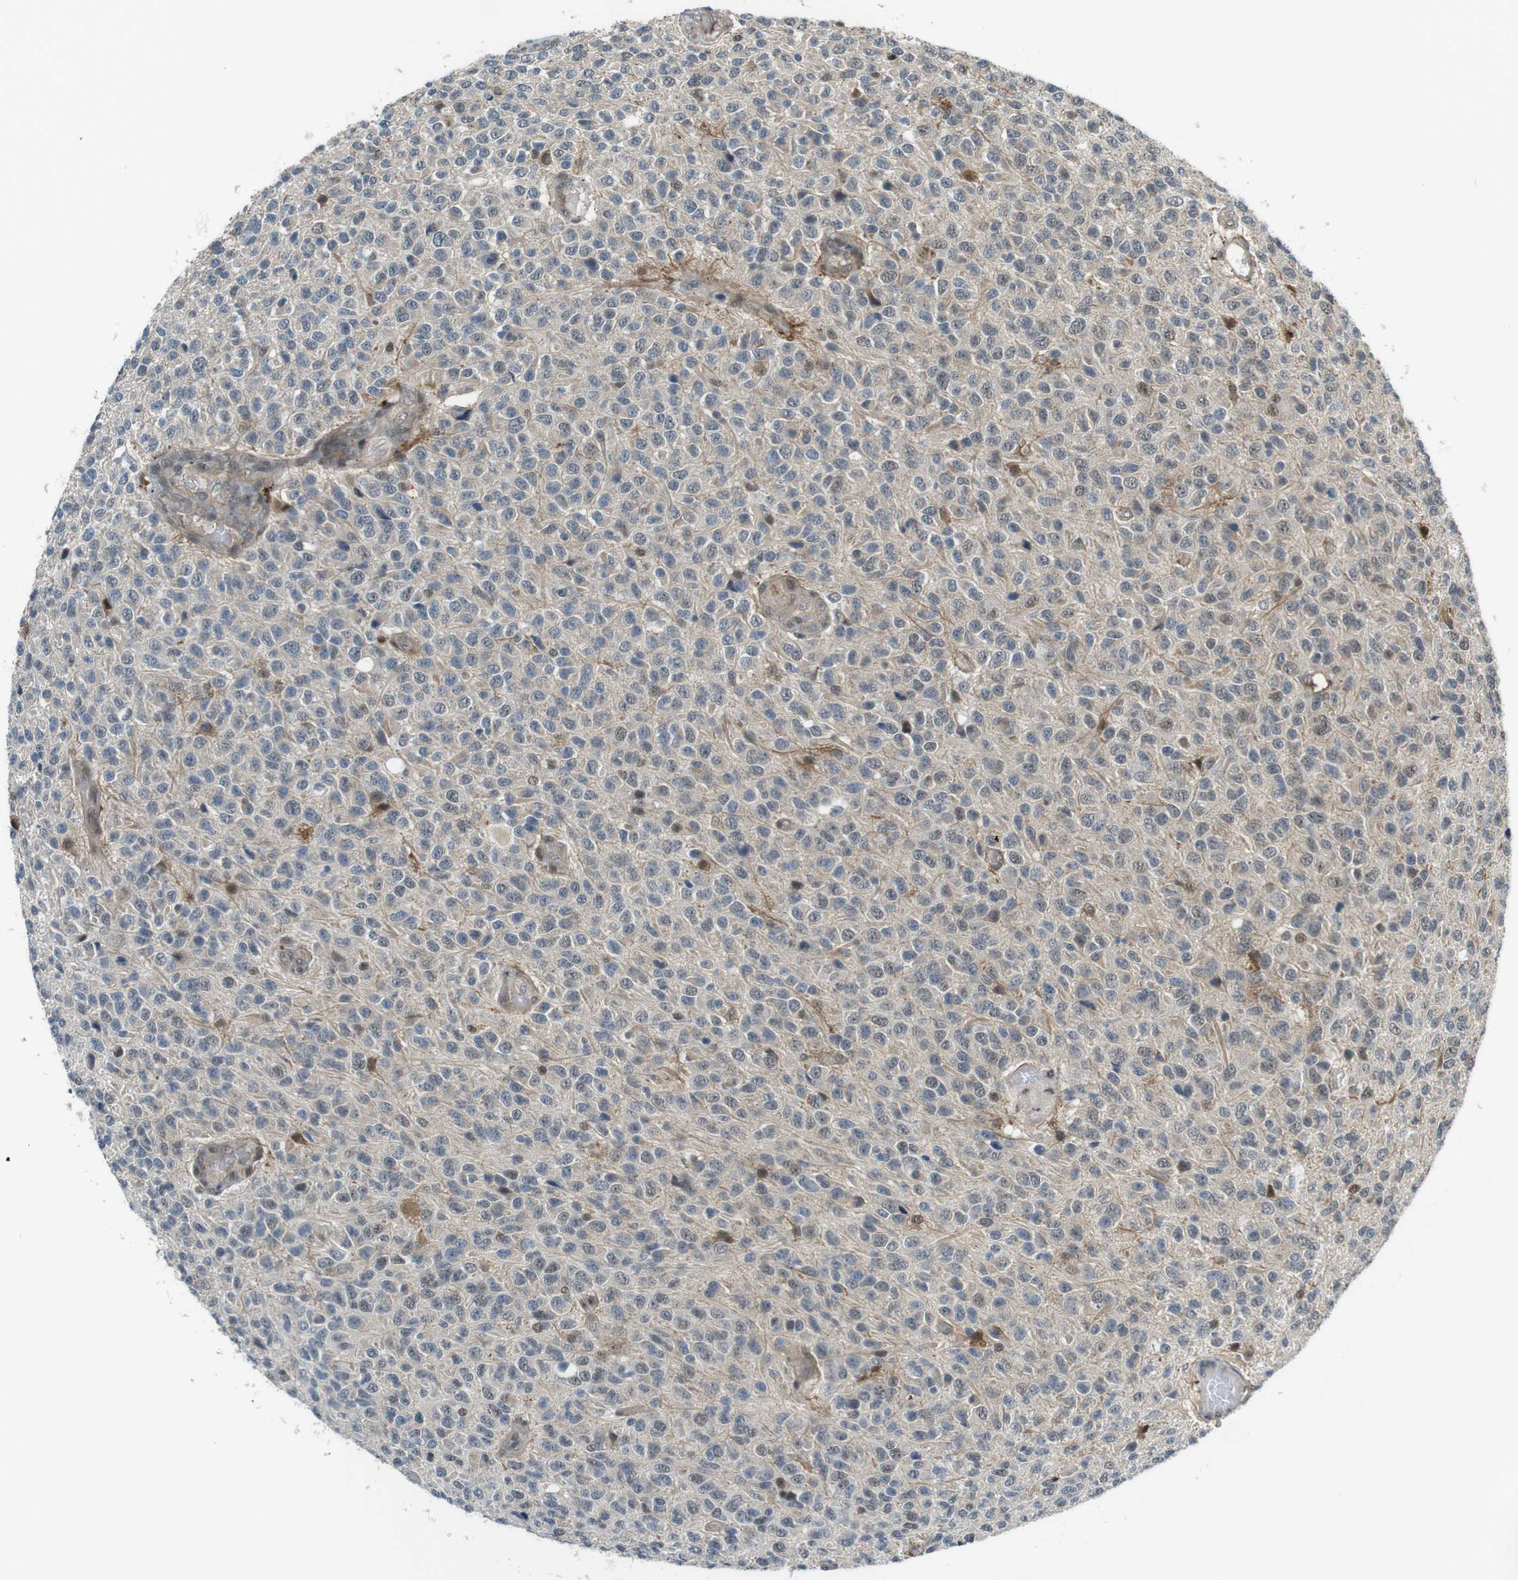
{"staining": {"intensity": "weak", "quantity": "<25%", "location": "nuclear"}, "tissue": "glioma", "cell_type": "Tumor cells", "image_type": "cancer", "snomed": [{"axis": "morphology", "description": "Glioma, malignant, High grade"}, {"axis": "topography", "description": "pancreas cauda"}], "caption": "Image shows no protein positivity in tumor cells of glioma tissue. The staining is performed using DAB brown chromogen with nuclei counter-stained in using hematoxylin.", "gene": "MAPKAPK5", "patient": {"sex": "male", "age": 60}}